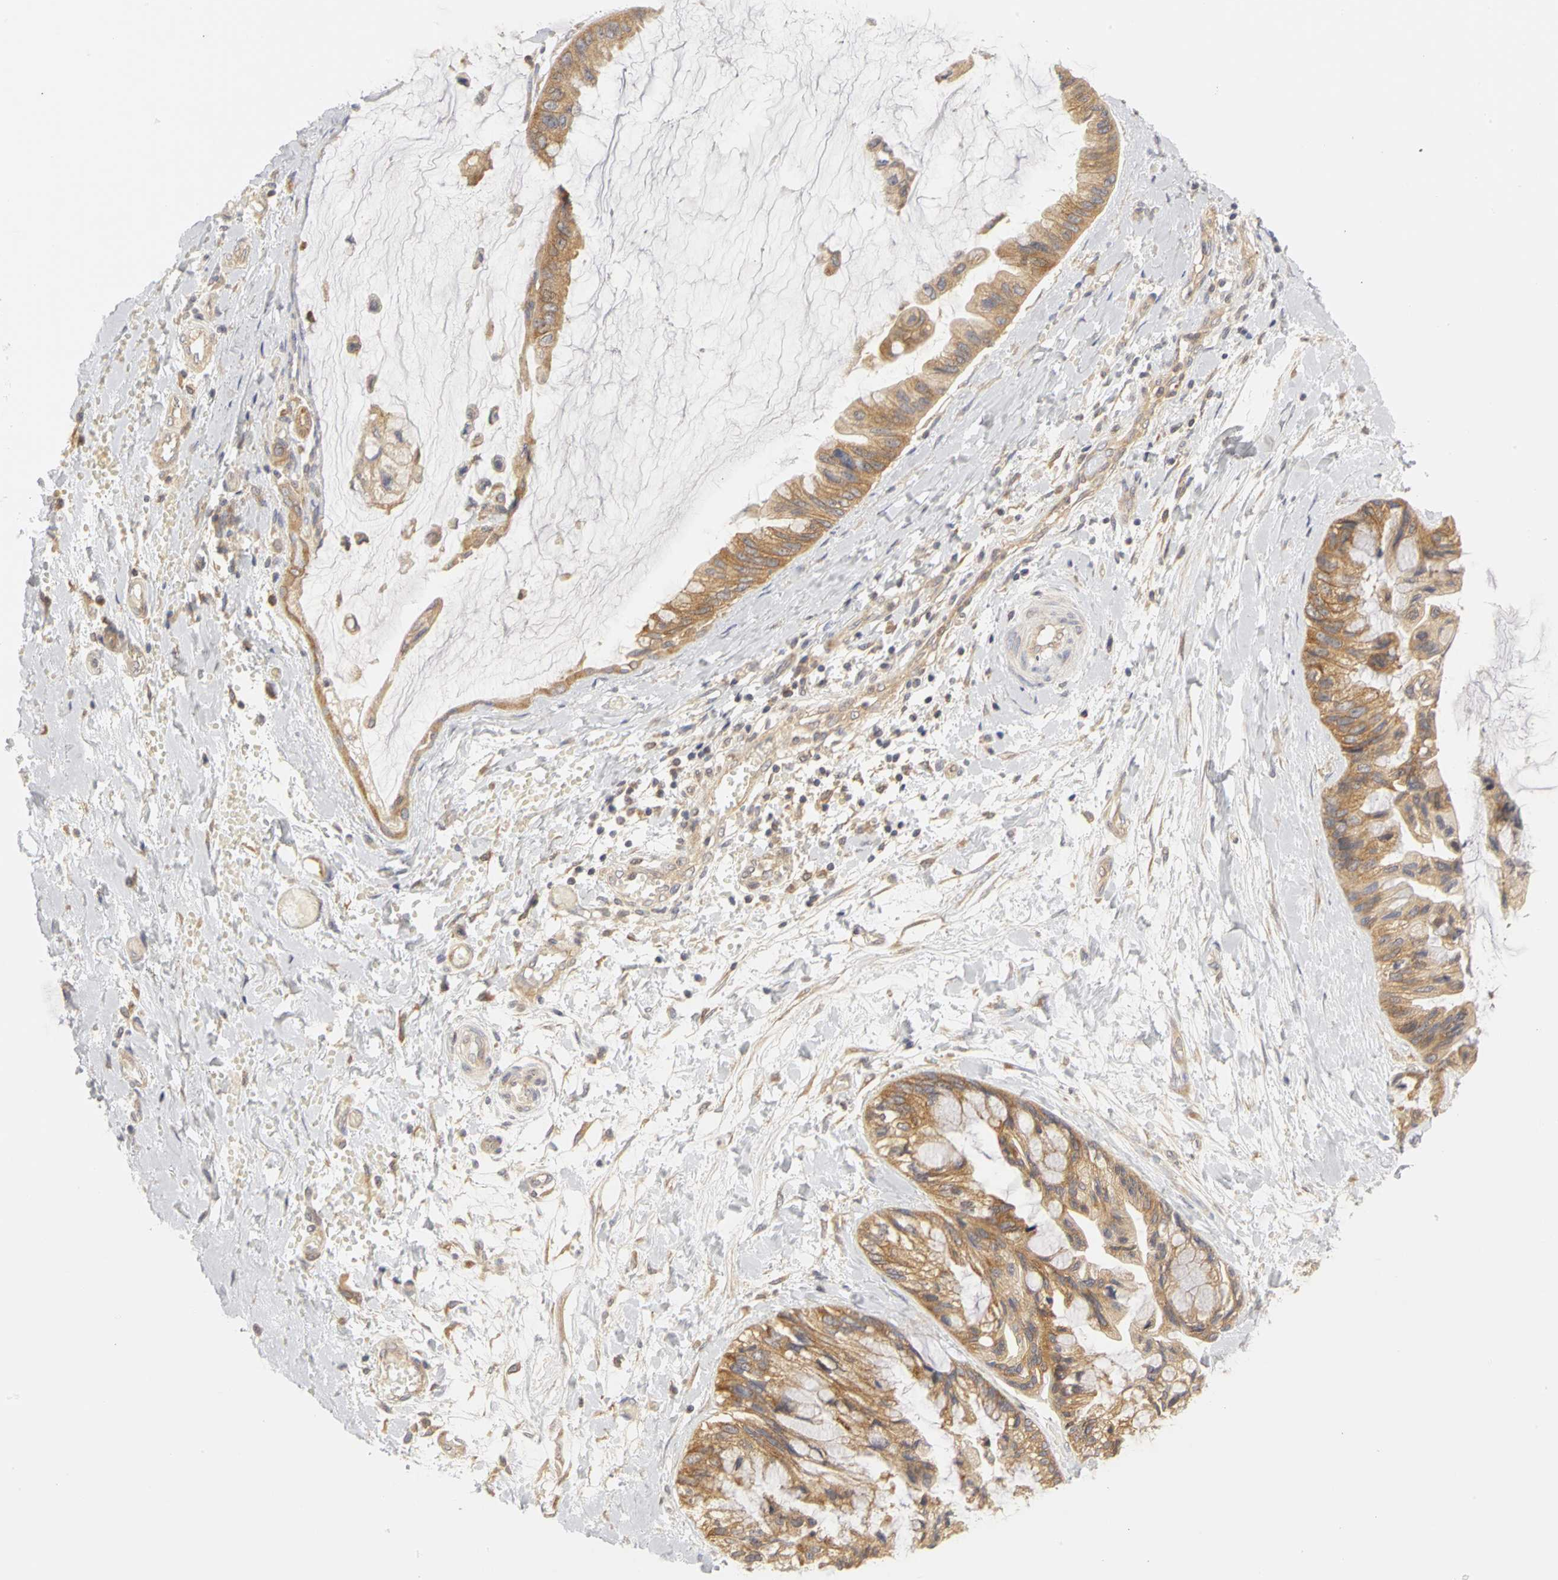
{"staining": {"intensity": "moderate", "quantity": ">75%", "location": "cytoplasmic/membranous"}, "tissue": "ovarian cancer", "cell_type": "Tumor cells", "image_type": "cancer", "snomed": [{"axis": "morphology", "description": "Cystadenocarcinoma, mucinous, NOS"}, {"axis": "topography", "description": "Ovary"}], "caption": "Protein staining of ovarian cancer tissue shows moderate cytoplasmic/membranous expression in about >75% of tumor cells.", "gene": "IRAK1", "patient": {"sex": "female", "age": 39}}